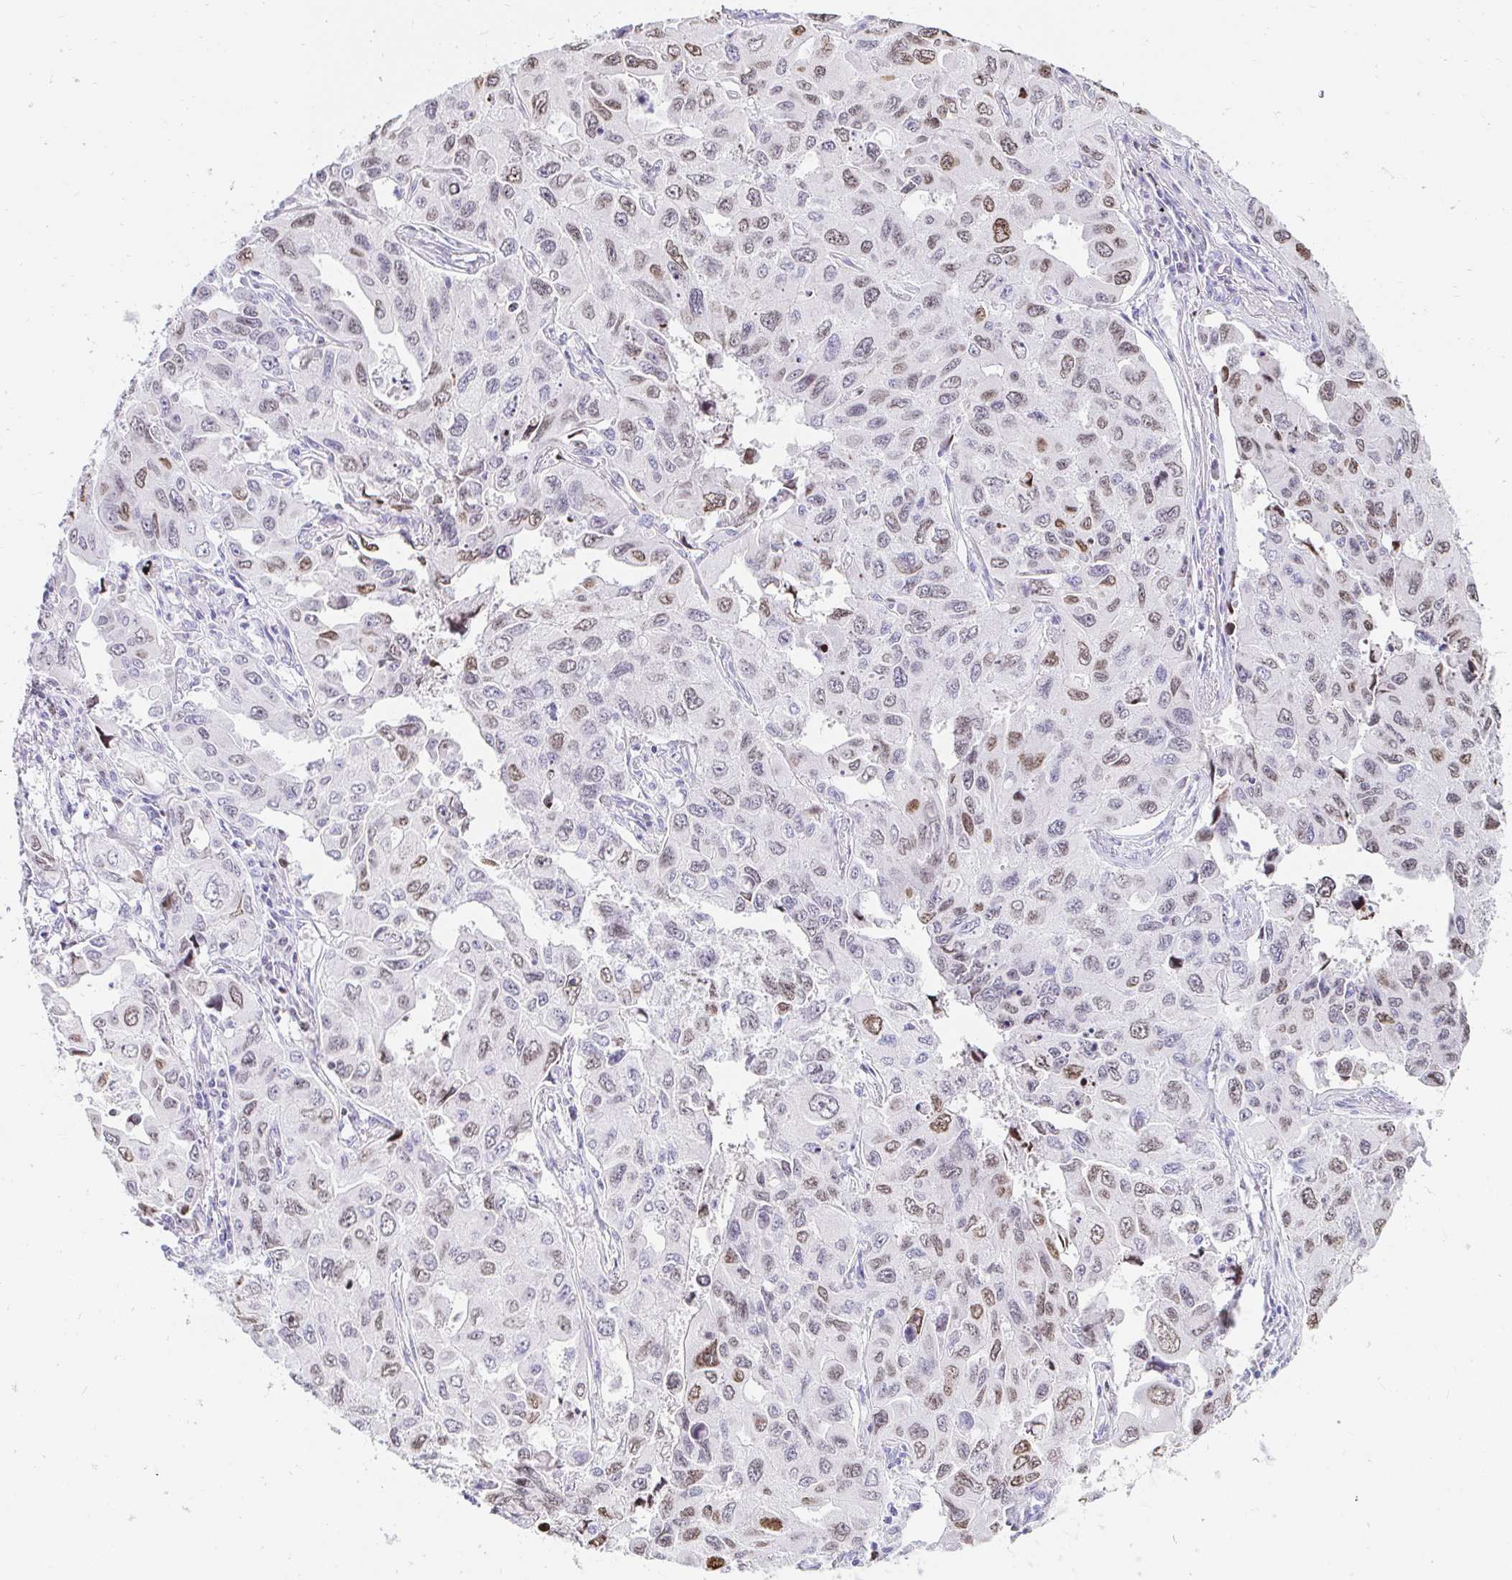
{"staining": {"intensity": "weak", "quantity": "25%-75%", "location": "nuclear"}, "tissue": "lung cancer", "cell_type": "Tumor cells", "image_type": "cancer", "snomed": [{"axis": "morphology", "description": "Adenocarcinoma, NOS"}, {"axis": "topography", "description": "Lung"}], "caption": "IHC of human adenocarcinoma (lung) shows low levels of weak nuclear expression in about 25%-75% of tumor cells.", "gene": "CAPSL", "patient": {"sex": "male", "age": 64}}